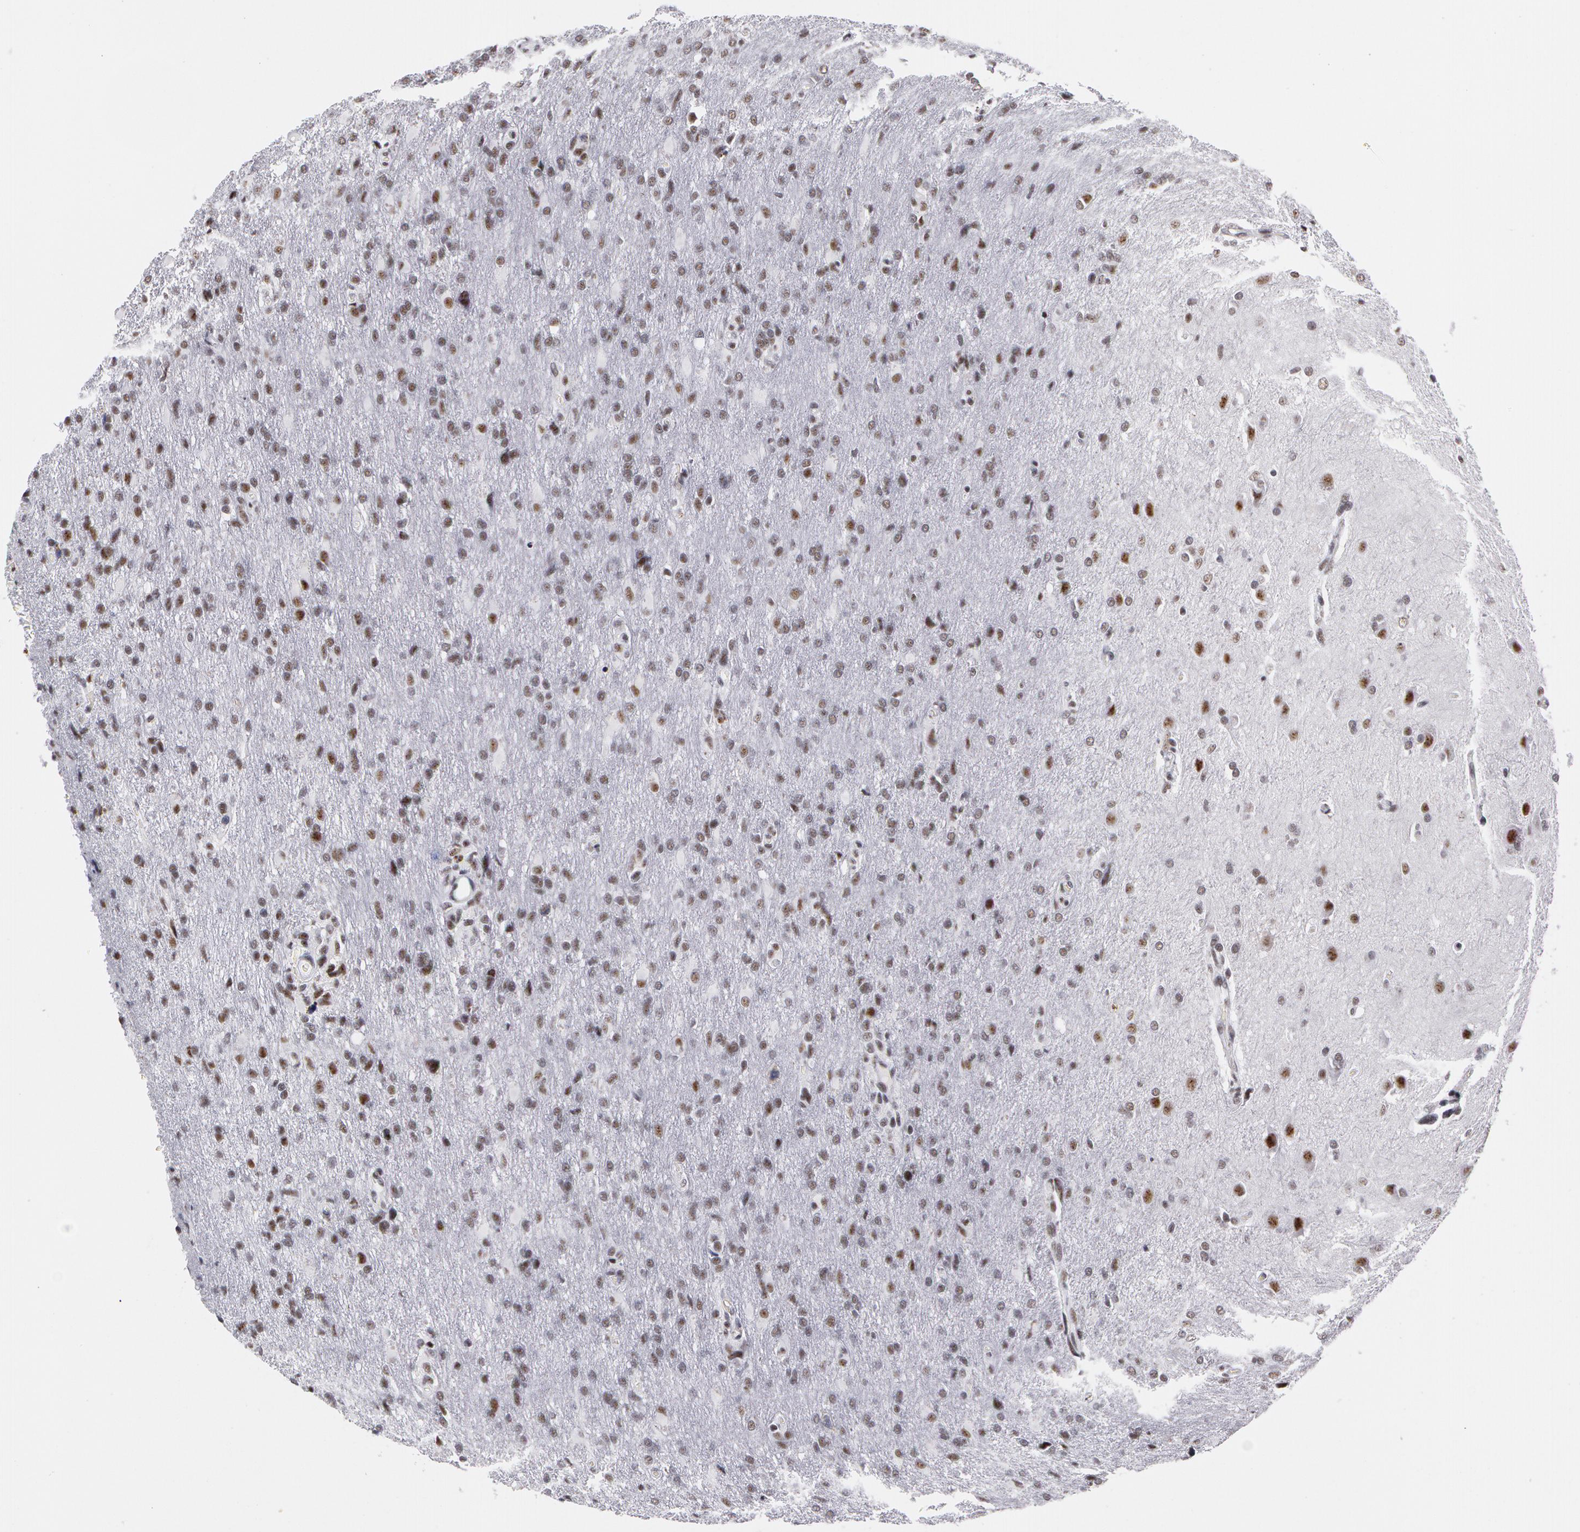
{"staining": {"intensity": "weak", "quantity": "25%-75%", "location": "nuclear"}, "tissue": "glioma", "cell_type": "Tumor cells", "image_type": "cancer", "snomed": [{"axis": "morphology", "description": "Glioma, malignant, High grade"}, {"axis": "topography", "description": "Brain"}], "caption": "Weak nuclear protein expression is identified in approximately 25%-75% of tumor cells in glioma. The protein is shown in brown color, while the nuclei are stained blue.", "gene": "PNN", "patient": {"sex": "male", "age": 68}}